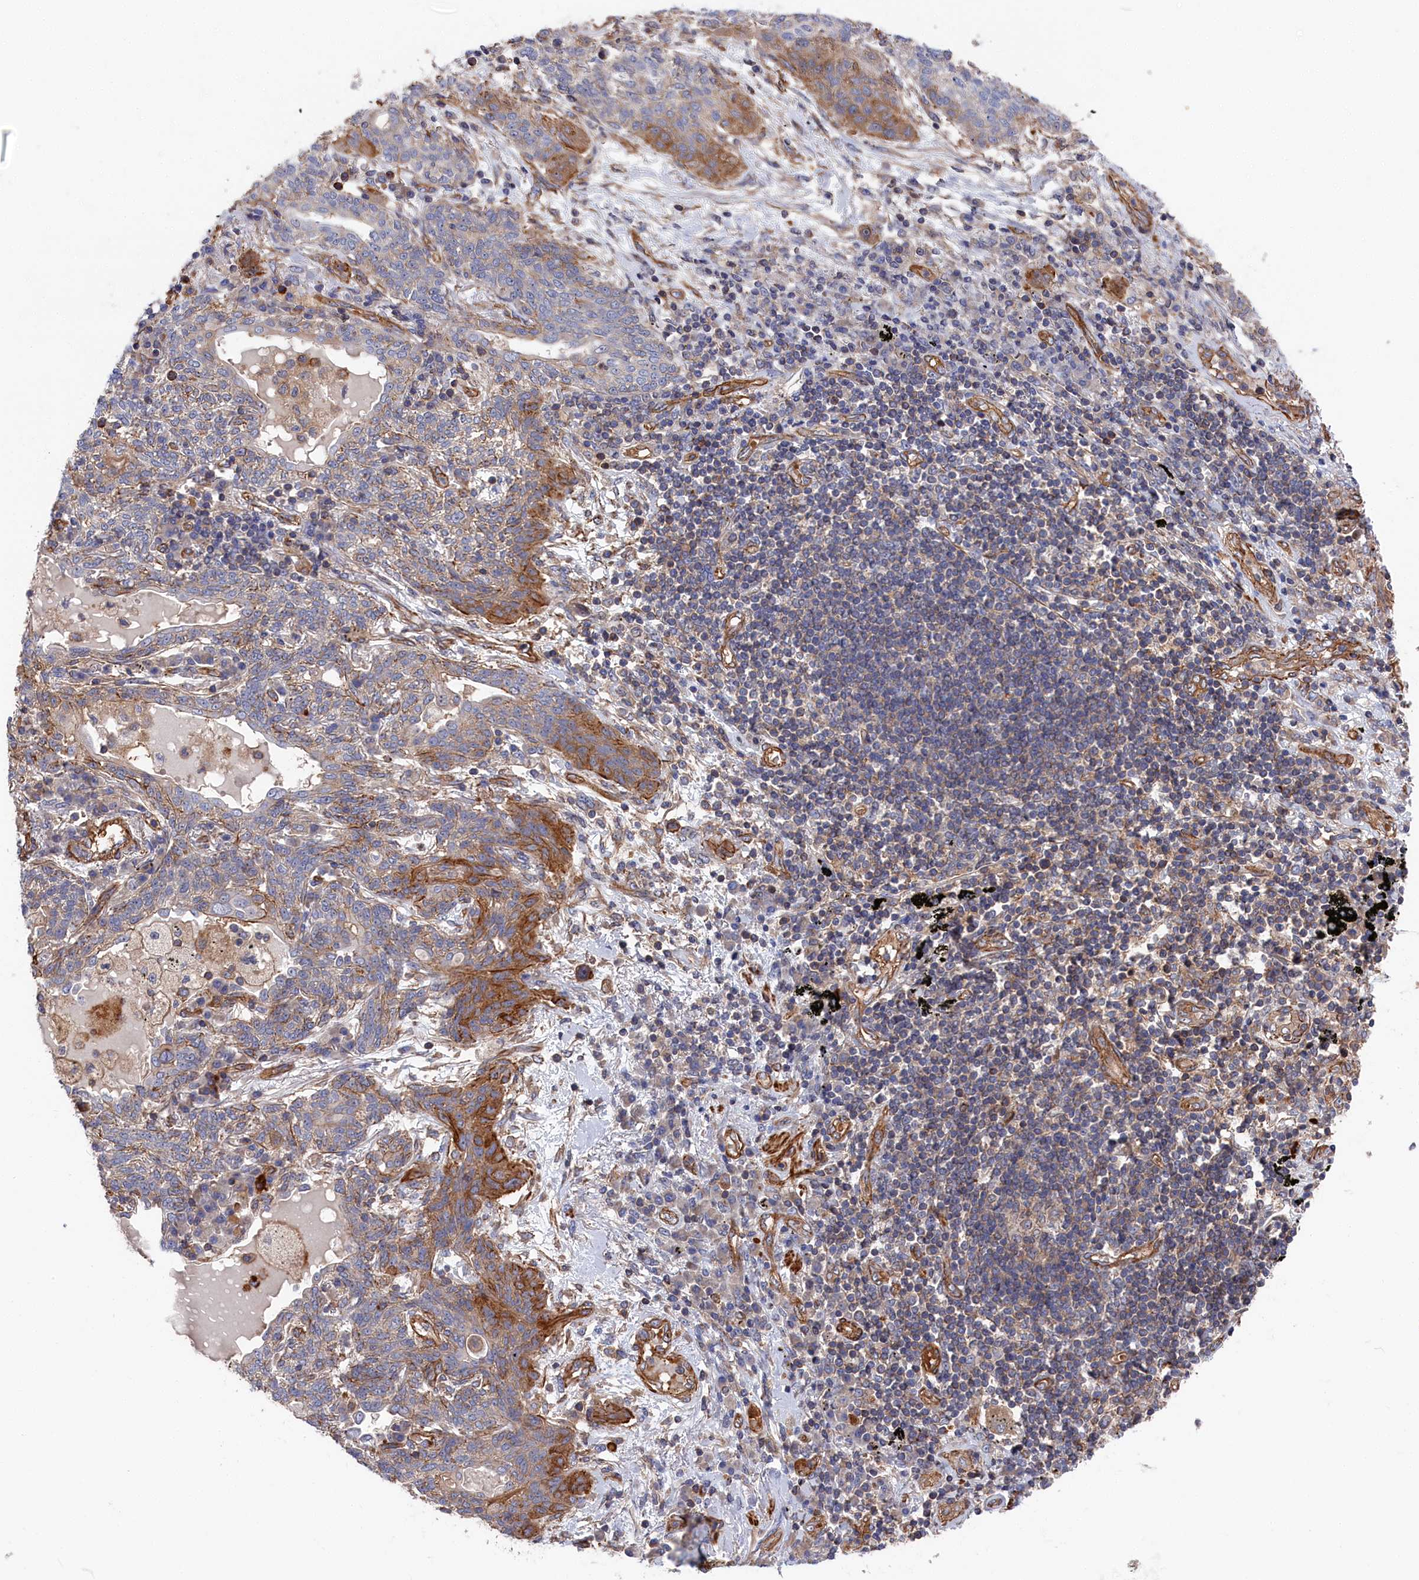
{"staining": {"intensity": "moderate", "quantity": "<25%", "location": "cytoplasmic/membranous"}, "tissue": "lung cancer", "cell_type": "Tumor cells", "image_type": "cancer", "snomed": [{"axis": "morphology", "description": "Squamous cell carcinoma, NOS"}, {"axis": "topography", "description": "Lung"}], "caption": "DAB immunohistochemical staining of human lung cancer exhibits moderate cytoplasmic/membranous protein staining in approximately <25% of tumor cells.", "gene": "LDHD", "patient": {"sex": "female", "age": 70}}